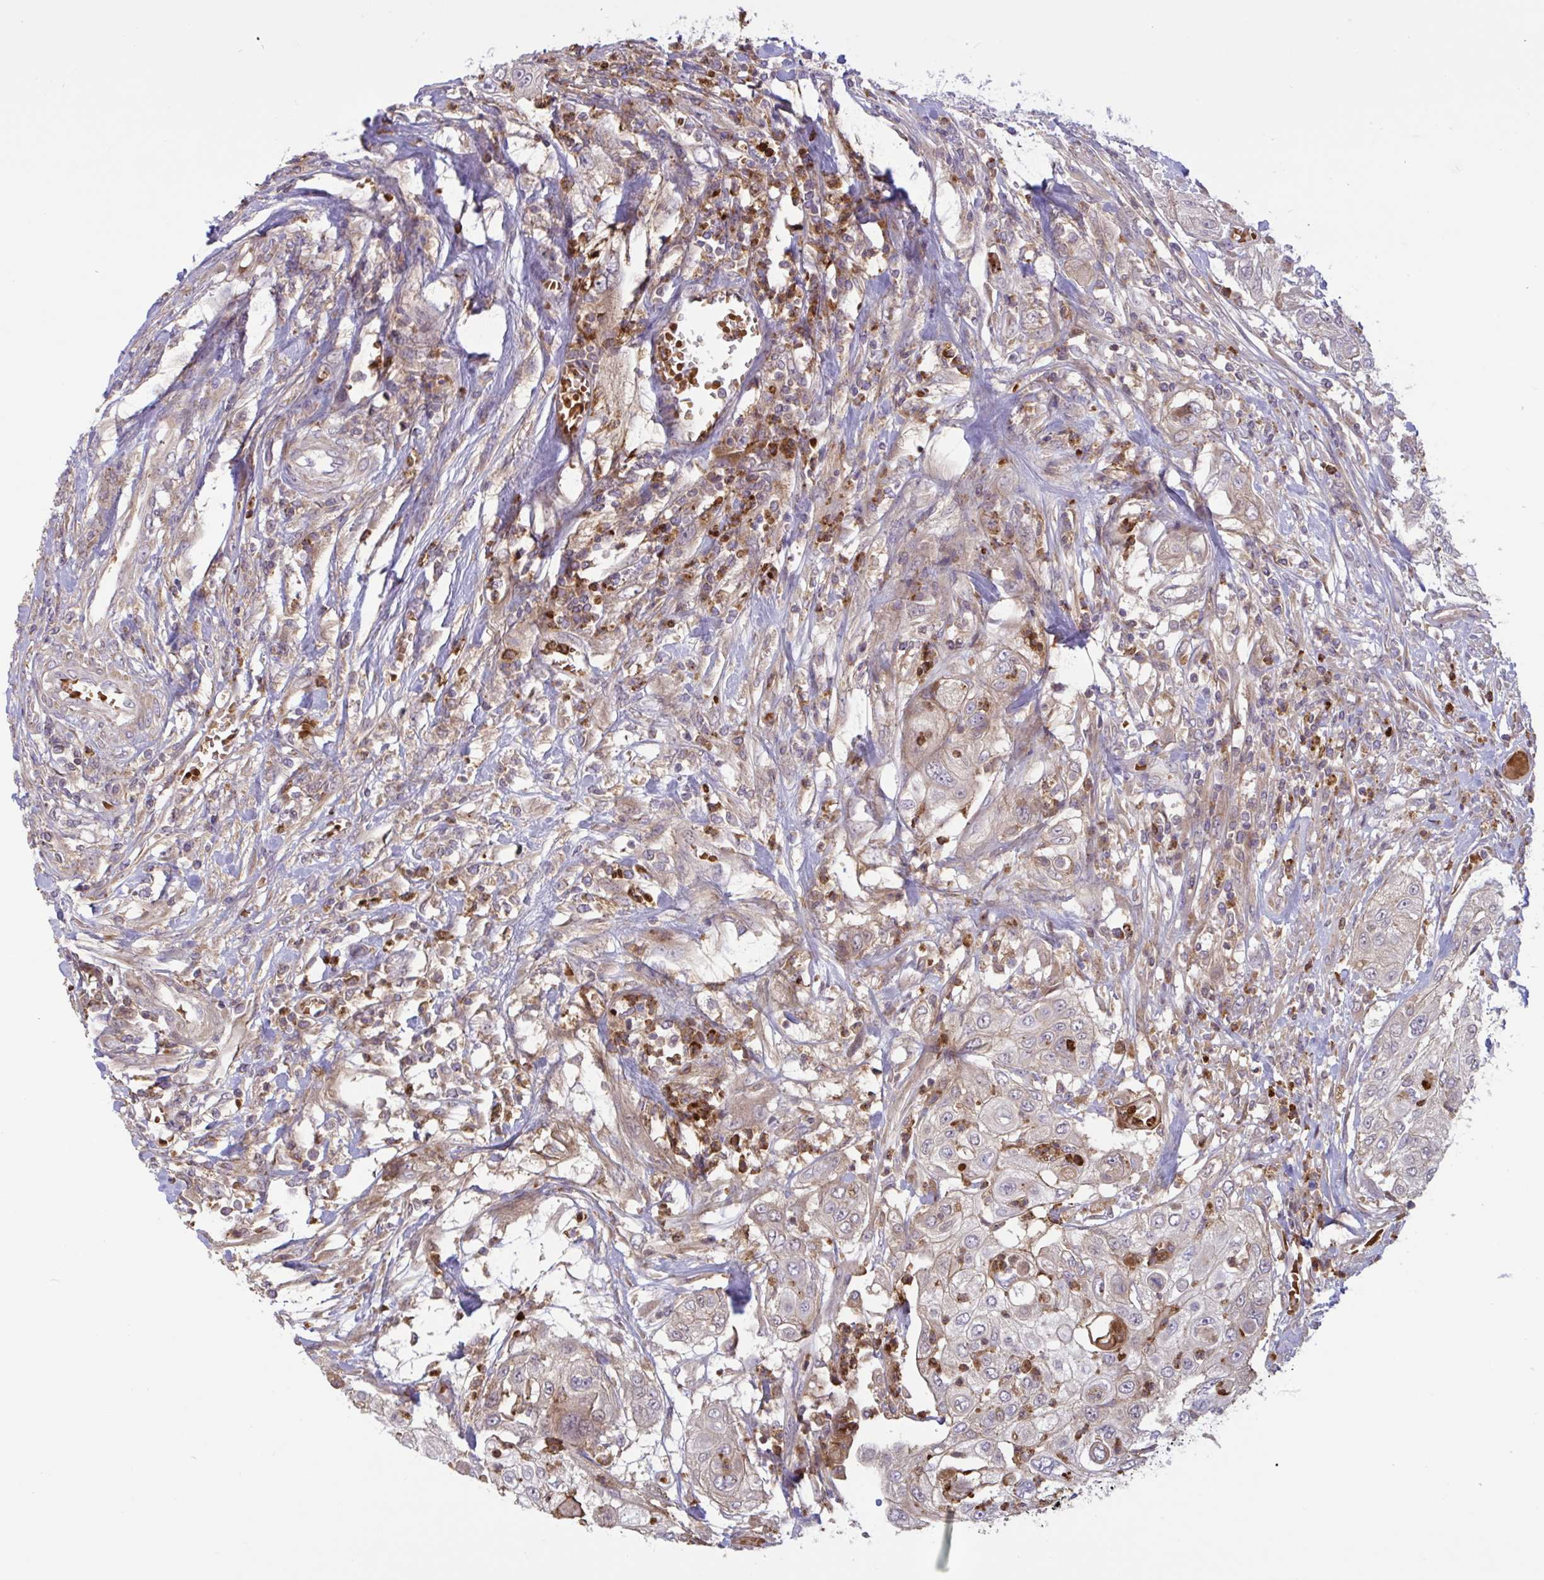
{"staining": {"intensity": "weak", "quantity": "<25%", "location": "cytoplasmic/membranous"}, "tissue": "urothelial cancer", "cell_type": "Tumor cells", "image_type": "cancer", "snomed": [{"axis": "morphology", "description": "Urothelial carcinoma, High grade"}, {"axis": "topography", "description": "Urinary bladder"}], "caption": "DAB (3,3'-diaminobenzidine) immunohistochemical staining of human urothelial cancer reveals no significant staining in tumor cells.", "gene": "IL1R1", "patient": {"sex": "female", "age": 79}}